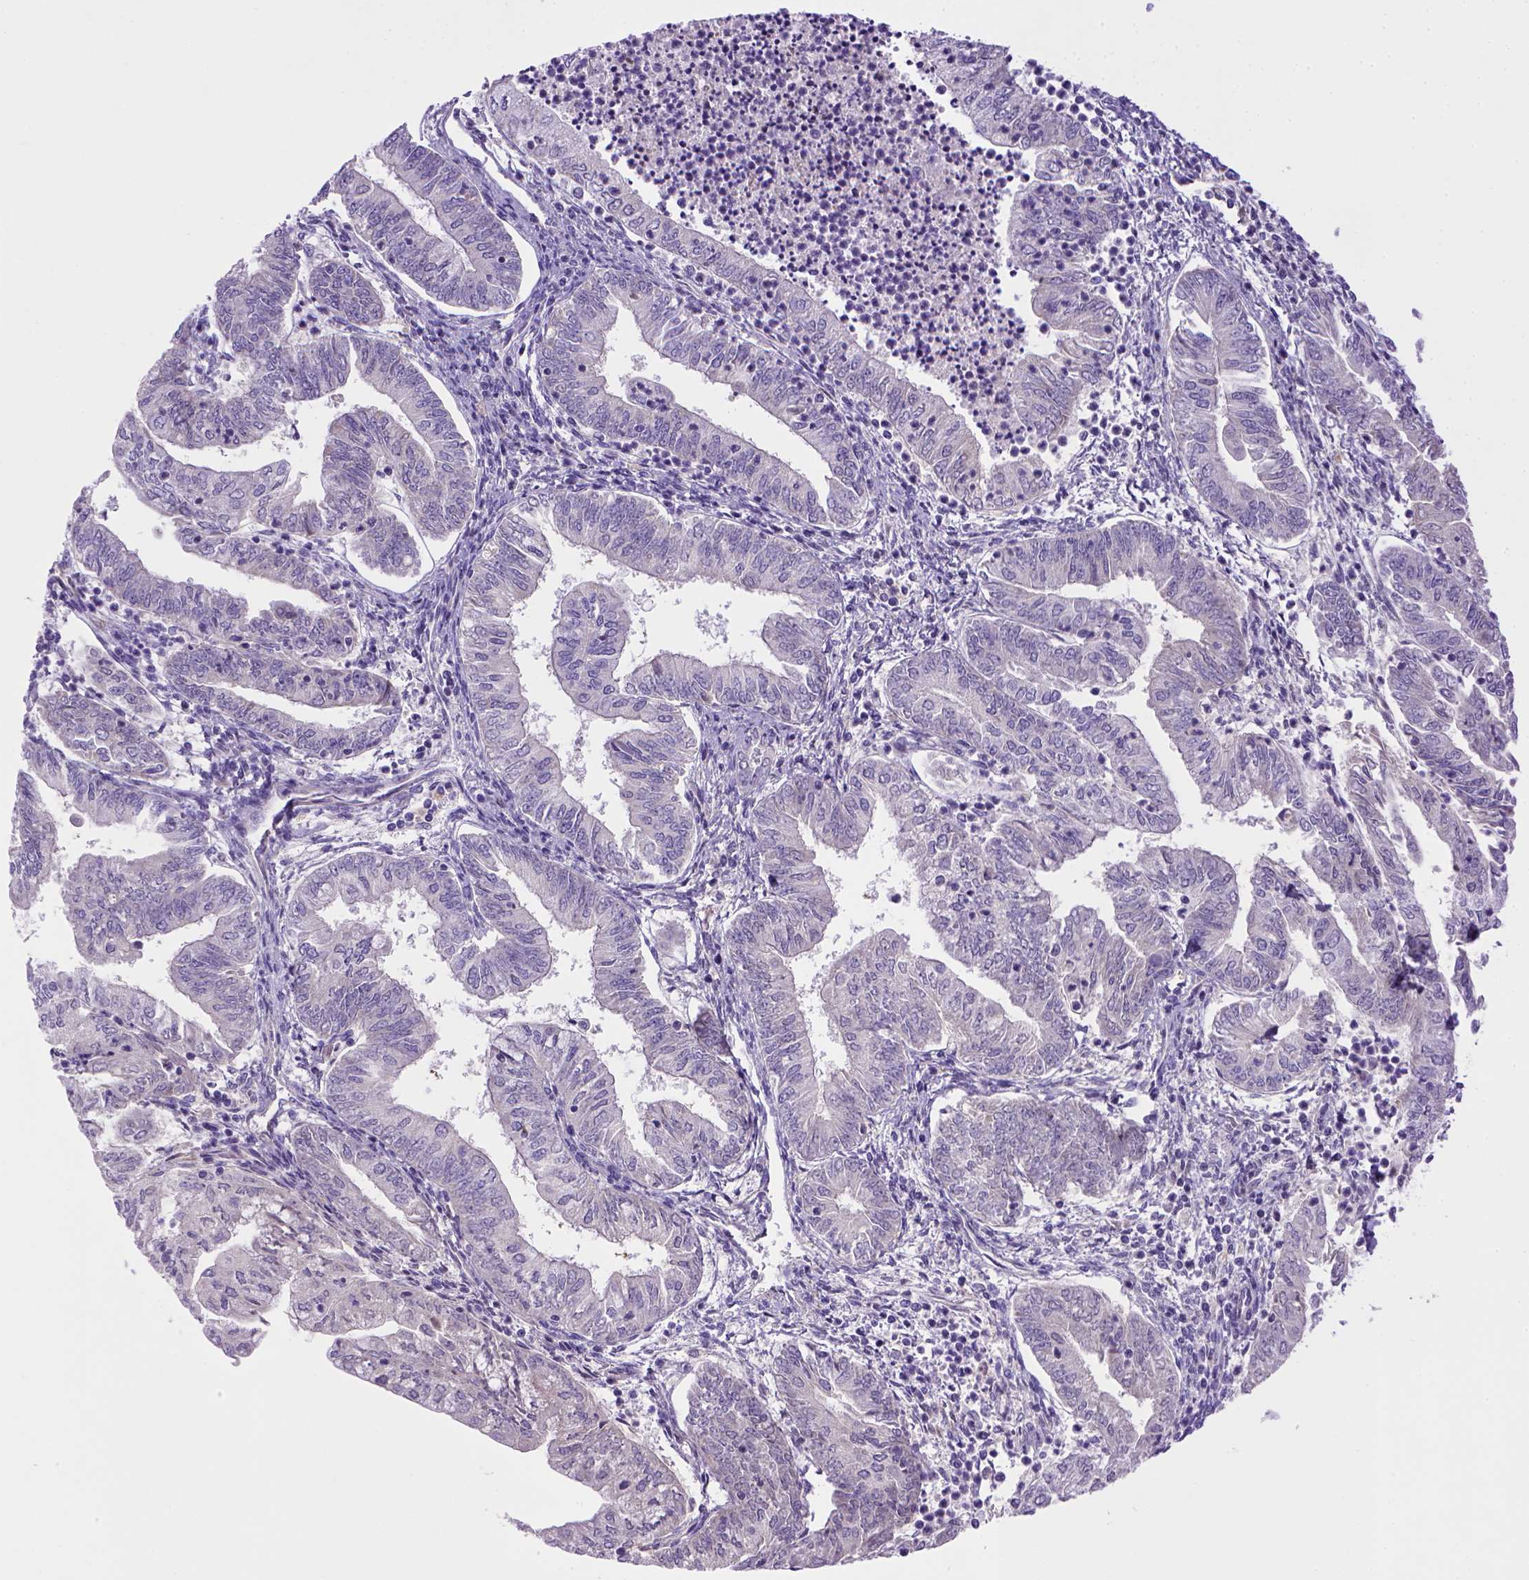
{"staining": {"intensity": "negative", "quantity": "none", "location": "none"}, "tissue": "endometrial cancer", "cell_type": "Tumor cells", "image_type": "cancer", "snomed": [{"axis": "morphology", "description": "Adenocarcinoma, NOS"}, {"axis": "topography", "description": "Endometrium"}], "caption": "DAB (3,3'-diaminobenzidine) immunohistochemical staining of human endometrial adenocarcinoma shows no significant expression in tumor cells.", "gene": "BAAT", "patient": {"sex": "female", "age": 55}}